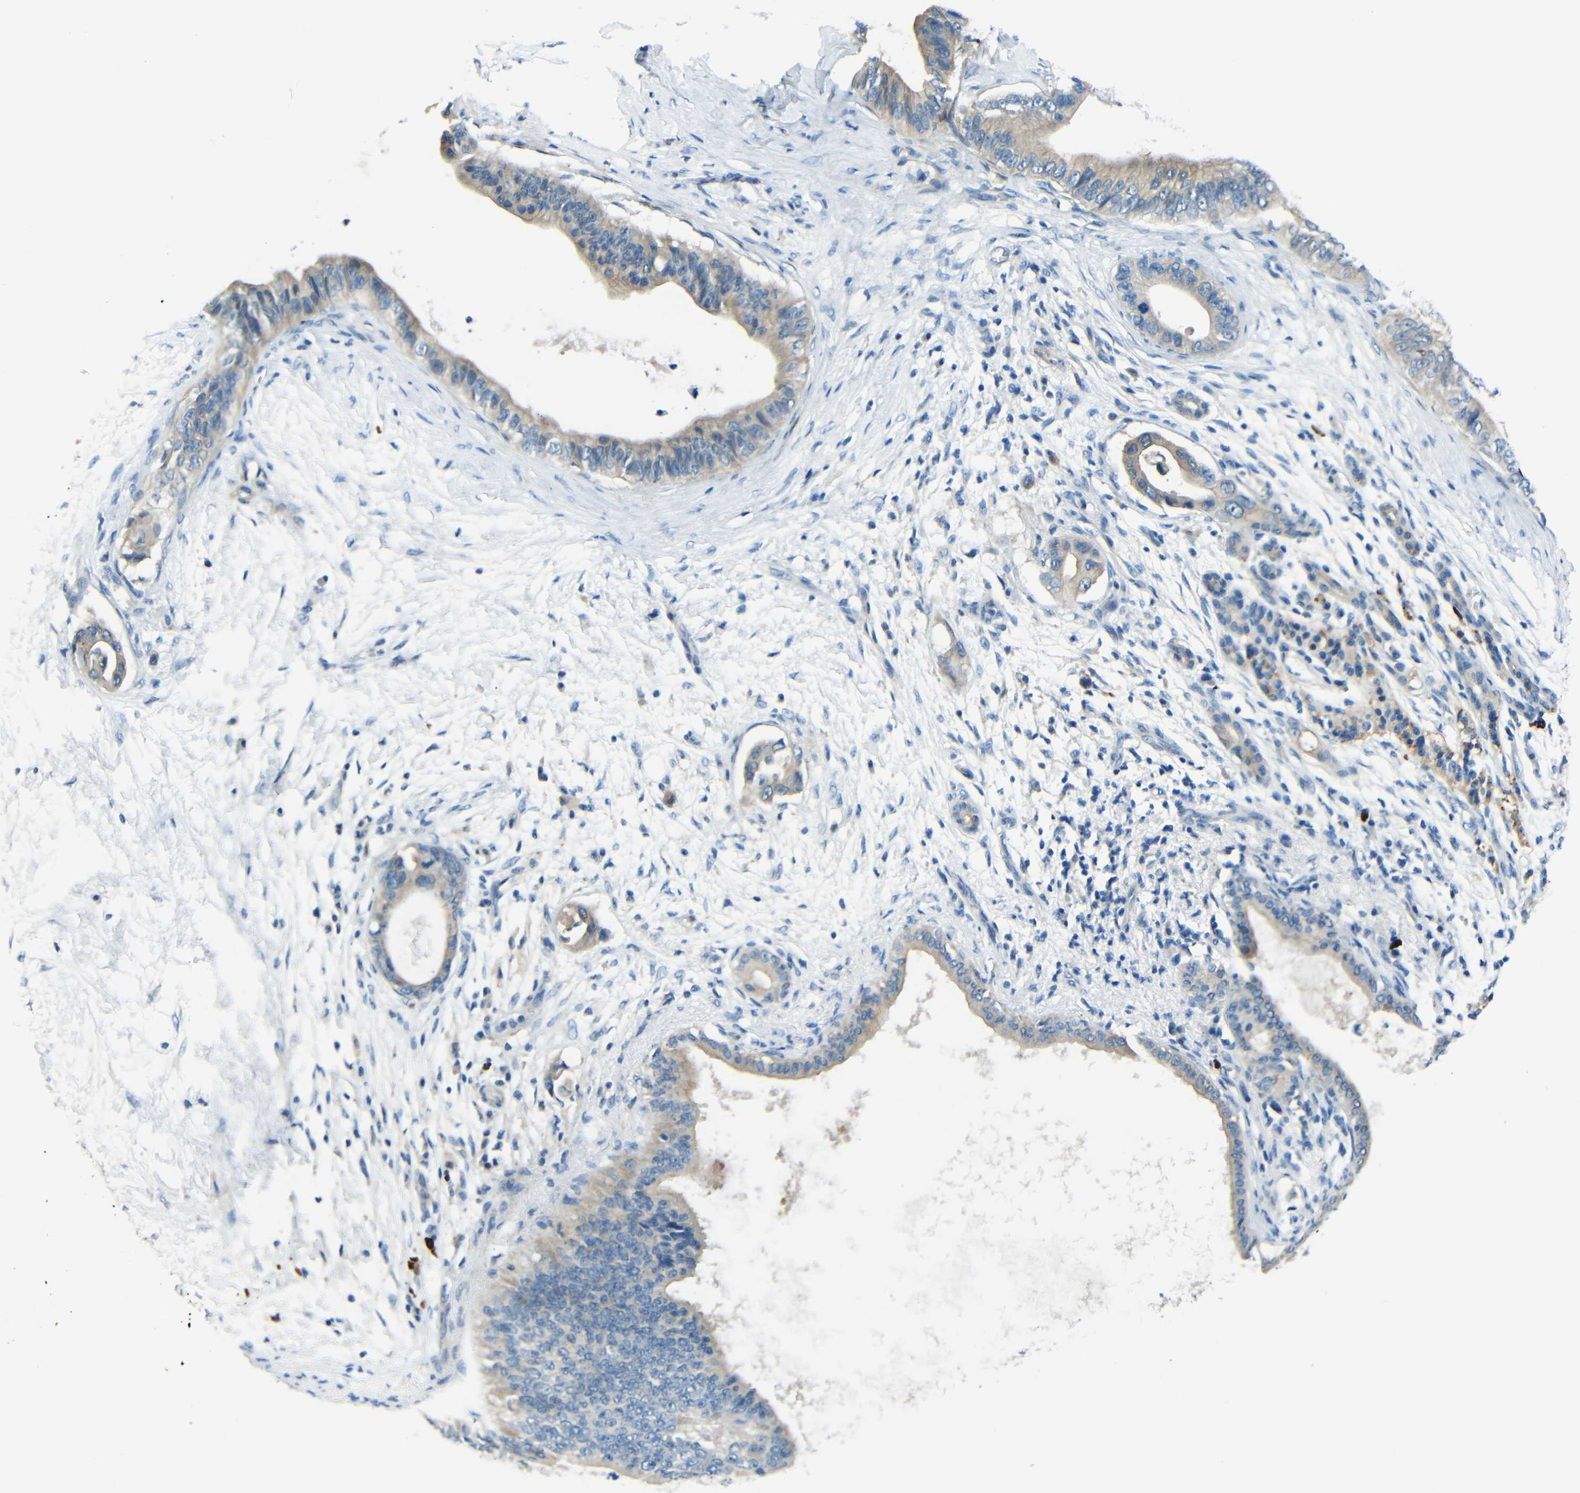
{"staining": {"intensity": "weak", "quantity": "25%-75%", "location": "cytoplasmic/membranous"}, "tissue": "pancreatic cancer", "cell_type": "Tumor cells", "image_type": "cancer", "snomed": [{"axis": "morphology", "description": "Adenocarcinoma, NOS"}, {"axis": "topography", "description": "Pancreas"}], "caption": "A brown stain labels weak cytoplasmic/membranous expression of a protein in human pancreatic cancer tumor cells. (DAB (3,3'-diaminobenzidine) IHC with brightfield microscopy, high magnification).", "gene": "CYP26B1", "patient": {"sex": "male", "age": 77}}